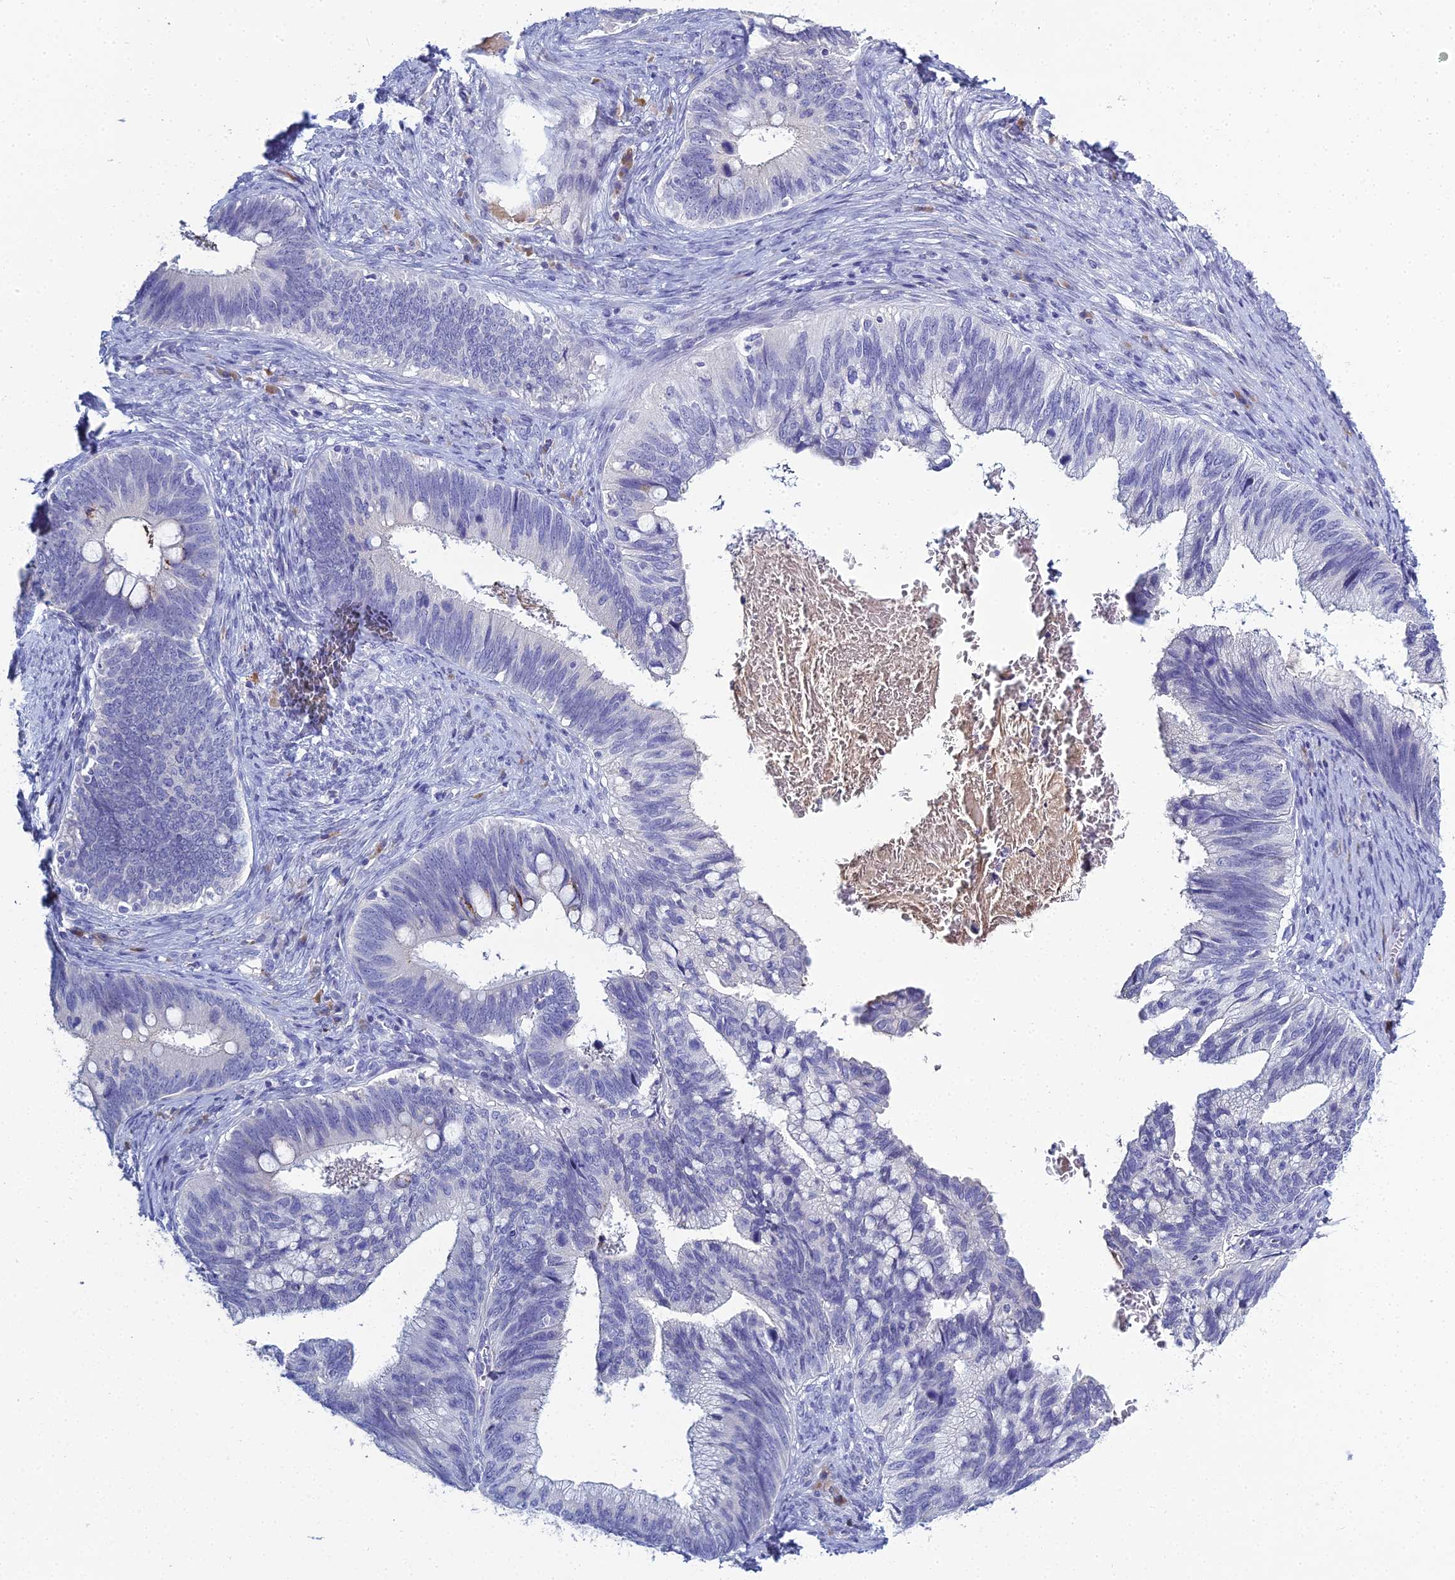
{"staining": {"intensity": "negative", "quantity": "none", "location": "none"}, "tissue": "cervical cancer", "cell_type": "Tumor cells", "image_type": "cancer", "snomed": [{"axis": "morphology", "description": "Adenocarcinoma, NOS"}, {"axis": "topography", "description": "Cervix"}], "caption": "Immunohistochemical staining of human cervical cancer demonstrates no significant expression in tumor cells. (Immunohistochemistry (ihc), brightfield microscopy, high magnification).", "gene": "MUC13", "patient": {"sex": "female", "age": 42}}